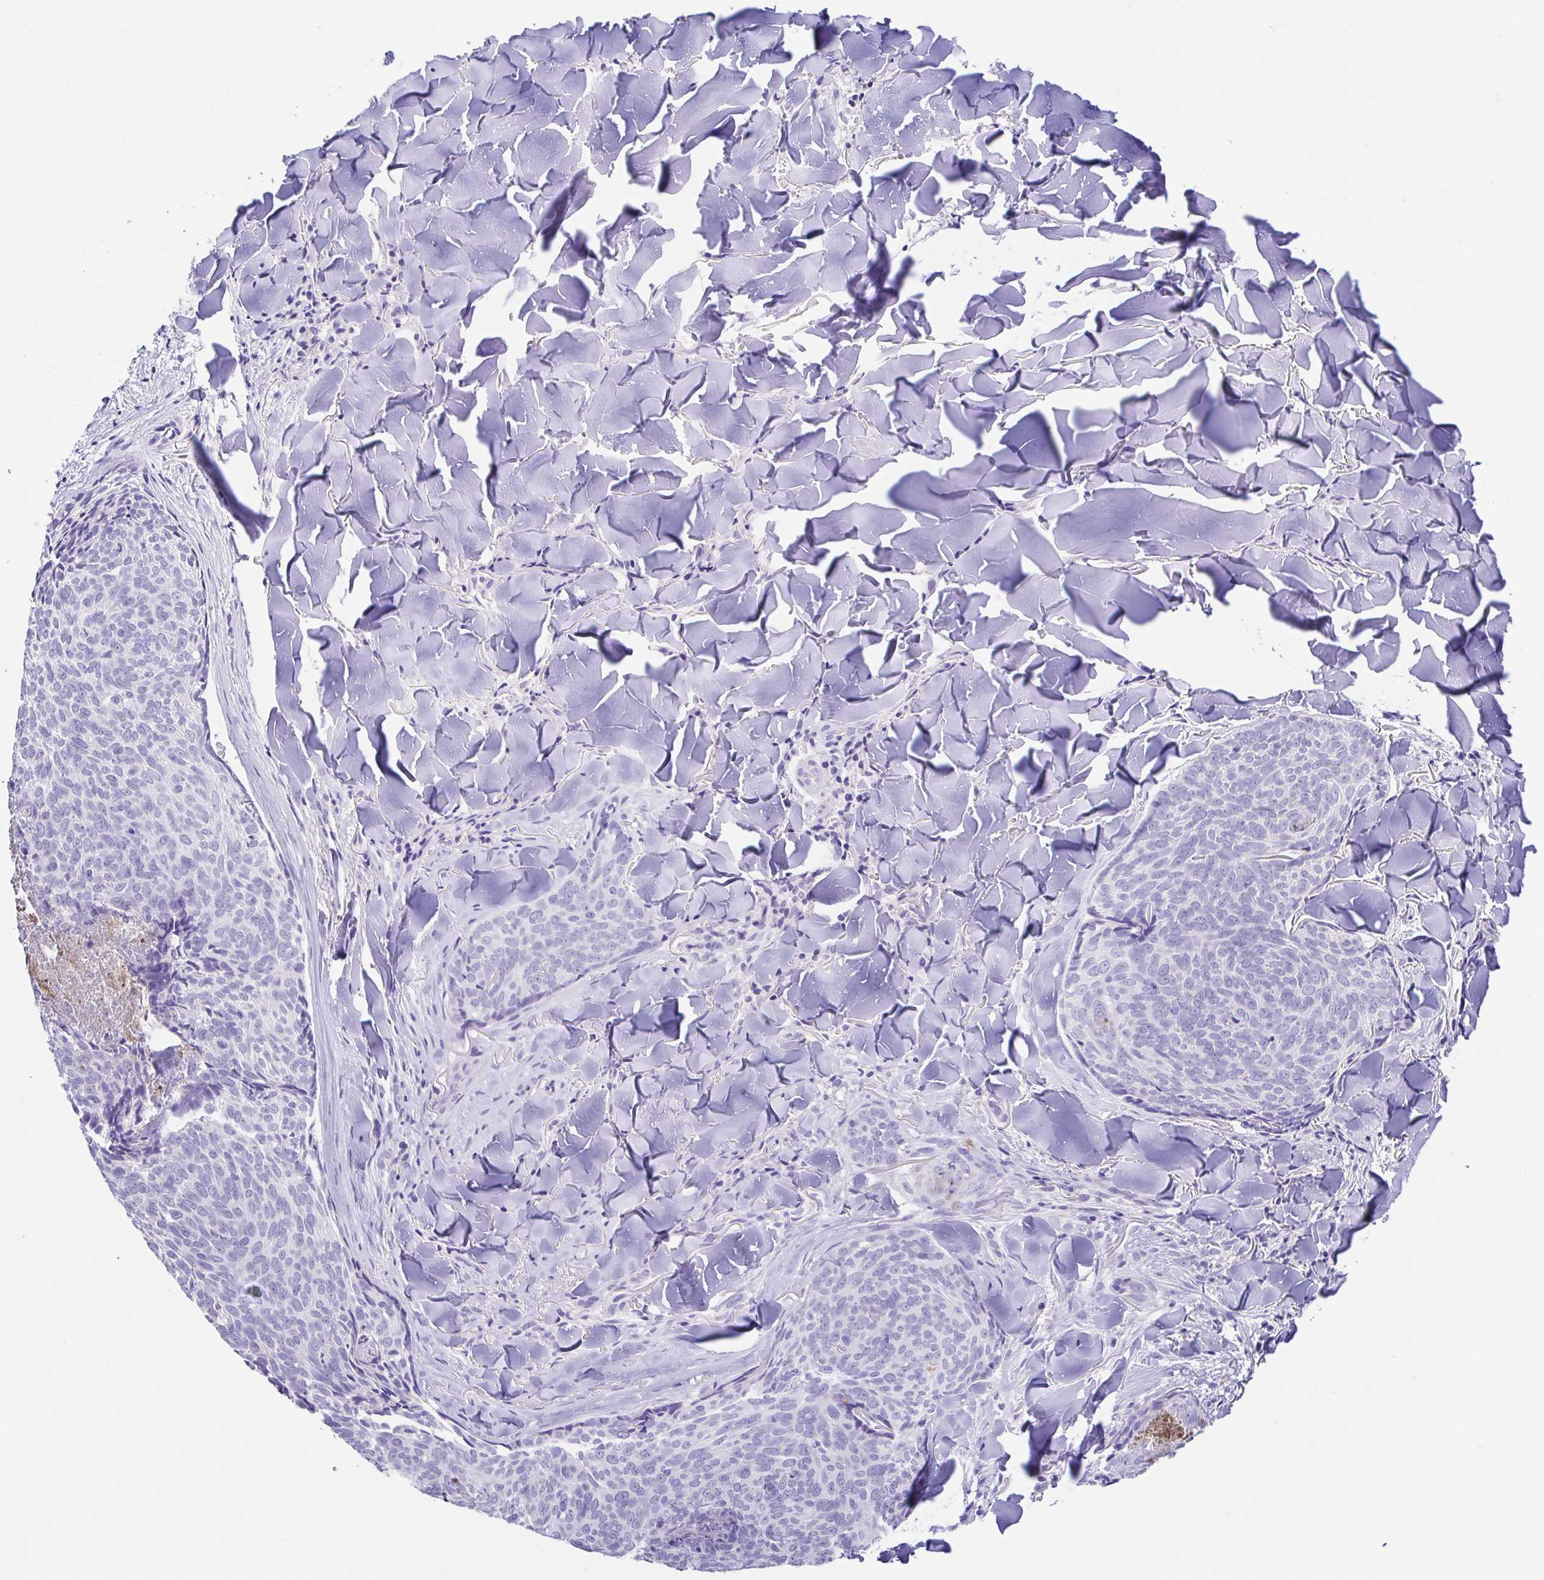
{"staining": {"intensity": "negative", "quantity": "none", "location": "none"}, "tissue": "skin cancer", "cell_type": "Tumor cells", "image_type": "cancer", "snomed": [{"axis": "morphology", "description": "Basal cell carcinoma"}, {"axis": "topography", "description": "Skin"}], "caption": "Immunohistochemistry photomicrograph of human basal cell carcinoma (skin) stained for a protein (brown), which reveals no expression in tumor cells.", "gene": "ARPP21", "patient": {"sex": "female", "age": 82}}